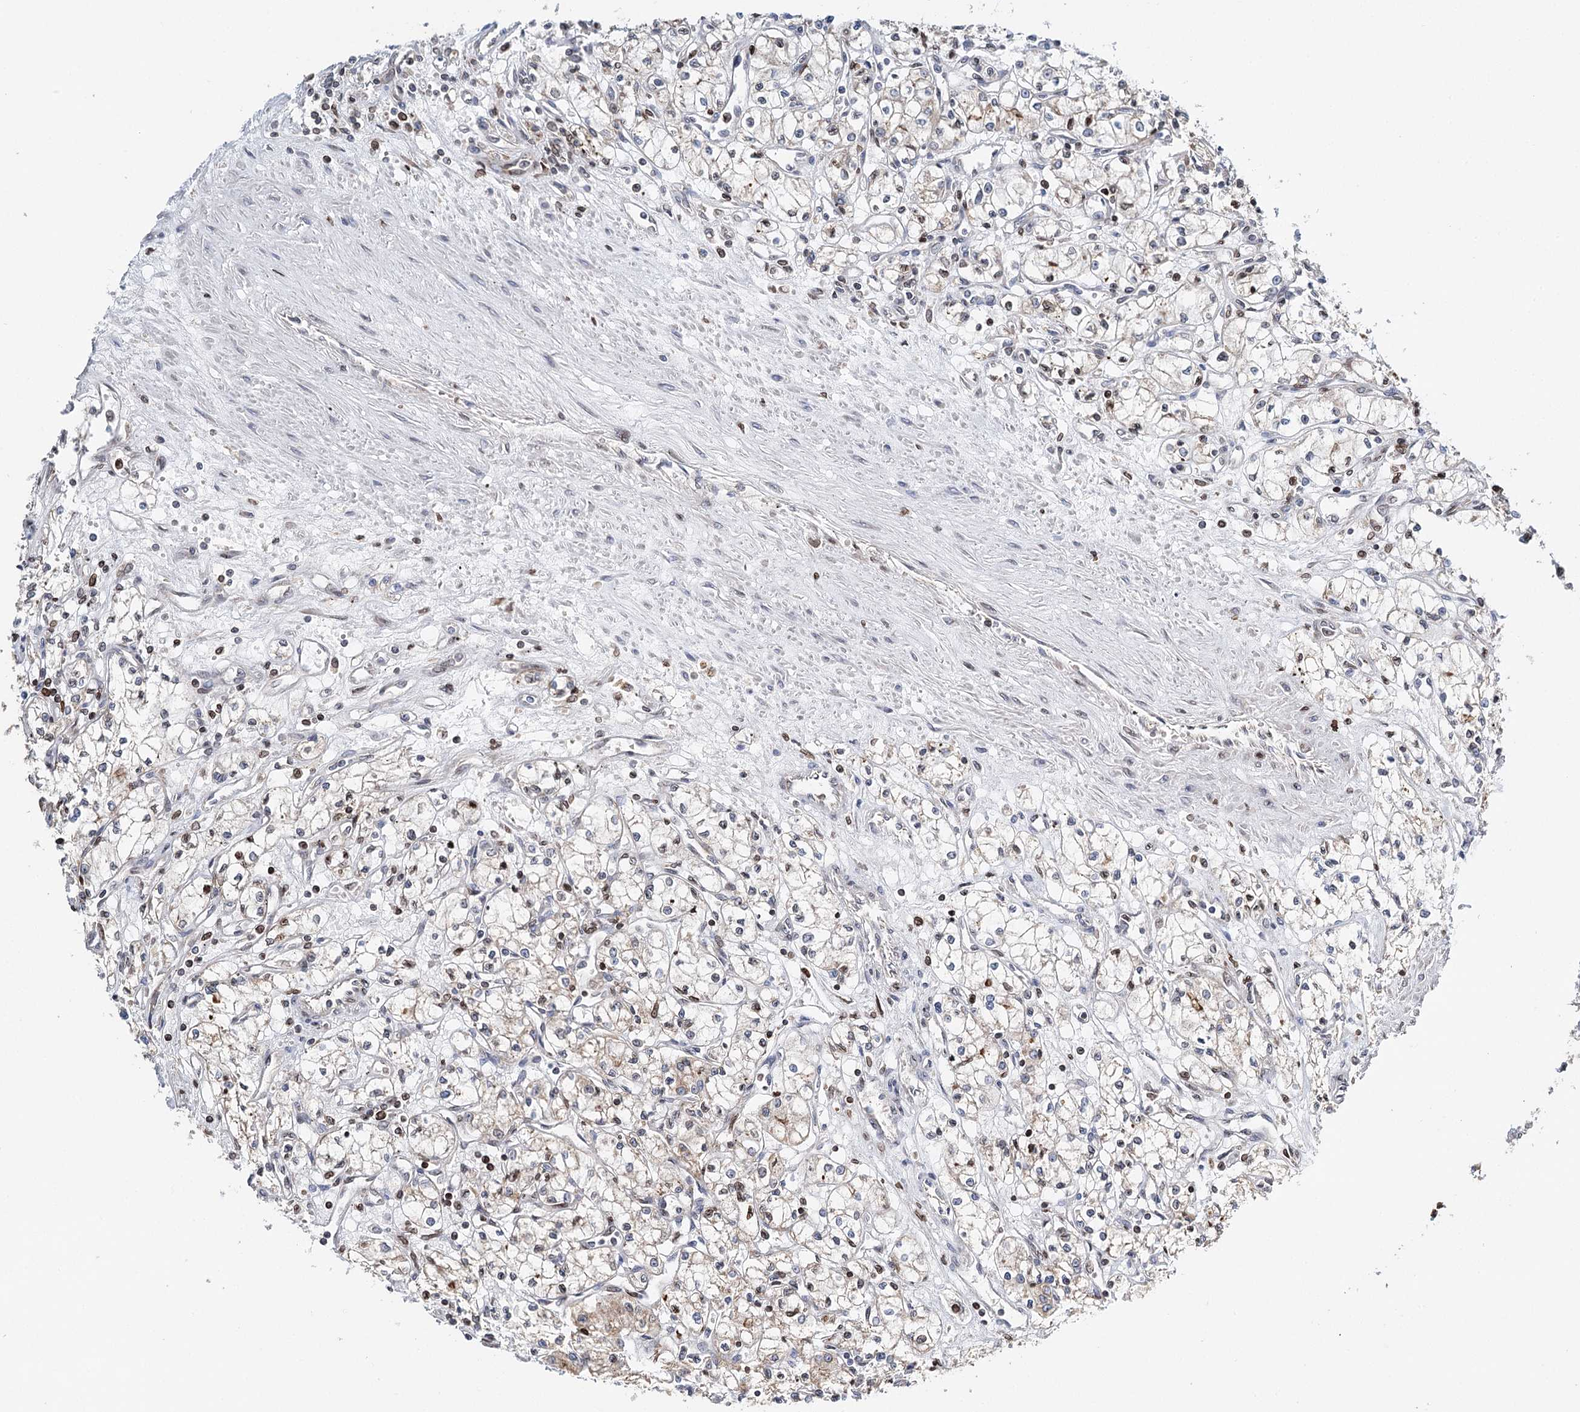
{"staining": {"intensity": "weak", "quantity": "25%-75%", "location": "cytoplasmic/membranous"}, "tissue": "renal cancer", "cell_type": "Tumor cells", "image_type": "cancer", "snomed": [{"axis": "morphology", "description": "Adenocarcinoma, NOS"}, {"axis": "topography", "description": "Kidney"}], "caption": "Immunohistochemical staining of human renal cancer exhibits weak cytoplasmic/membranous protein expression in about 25%-75% of tumor cells.", "gene": "CFAP46", "patient": {"sex": "male", "age": 59}}